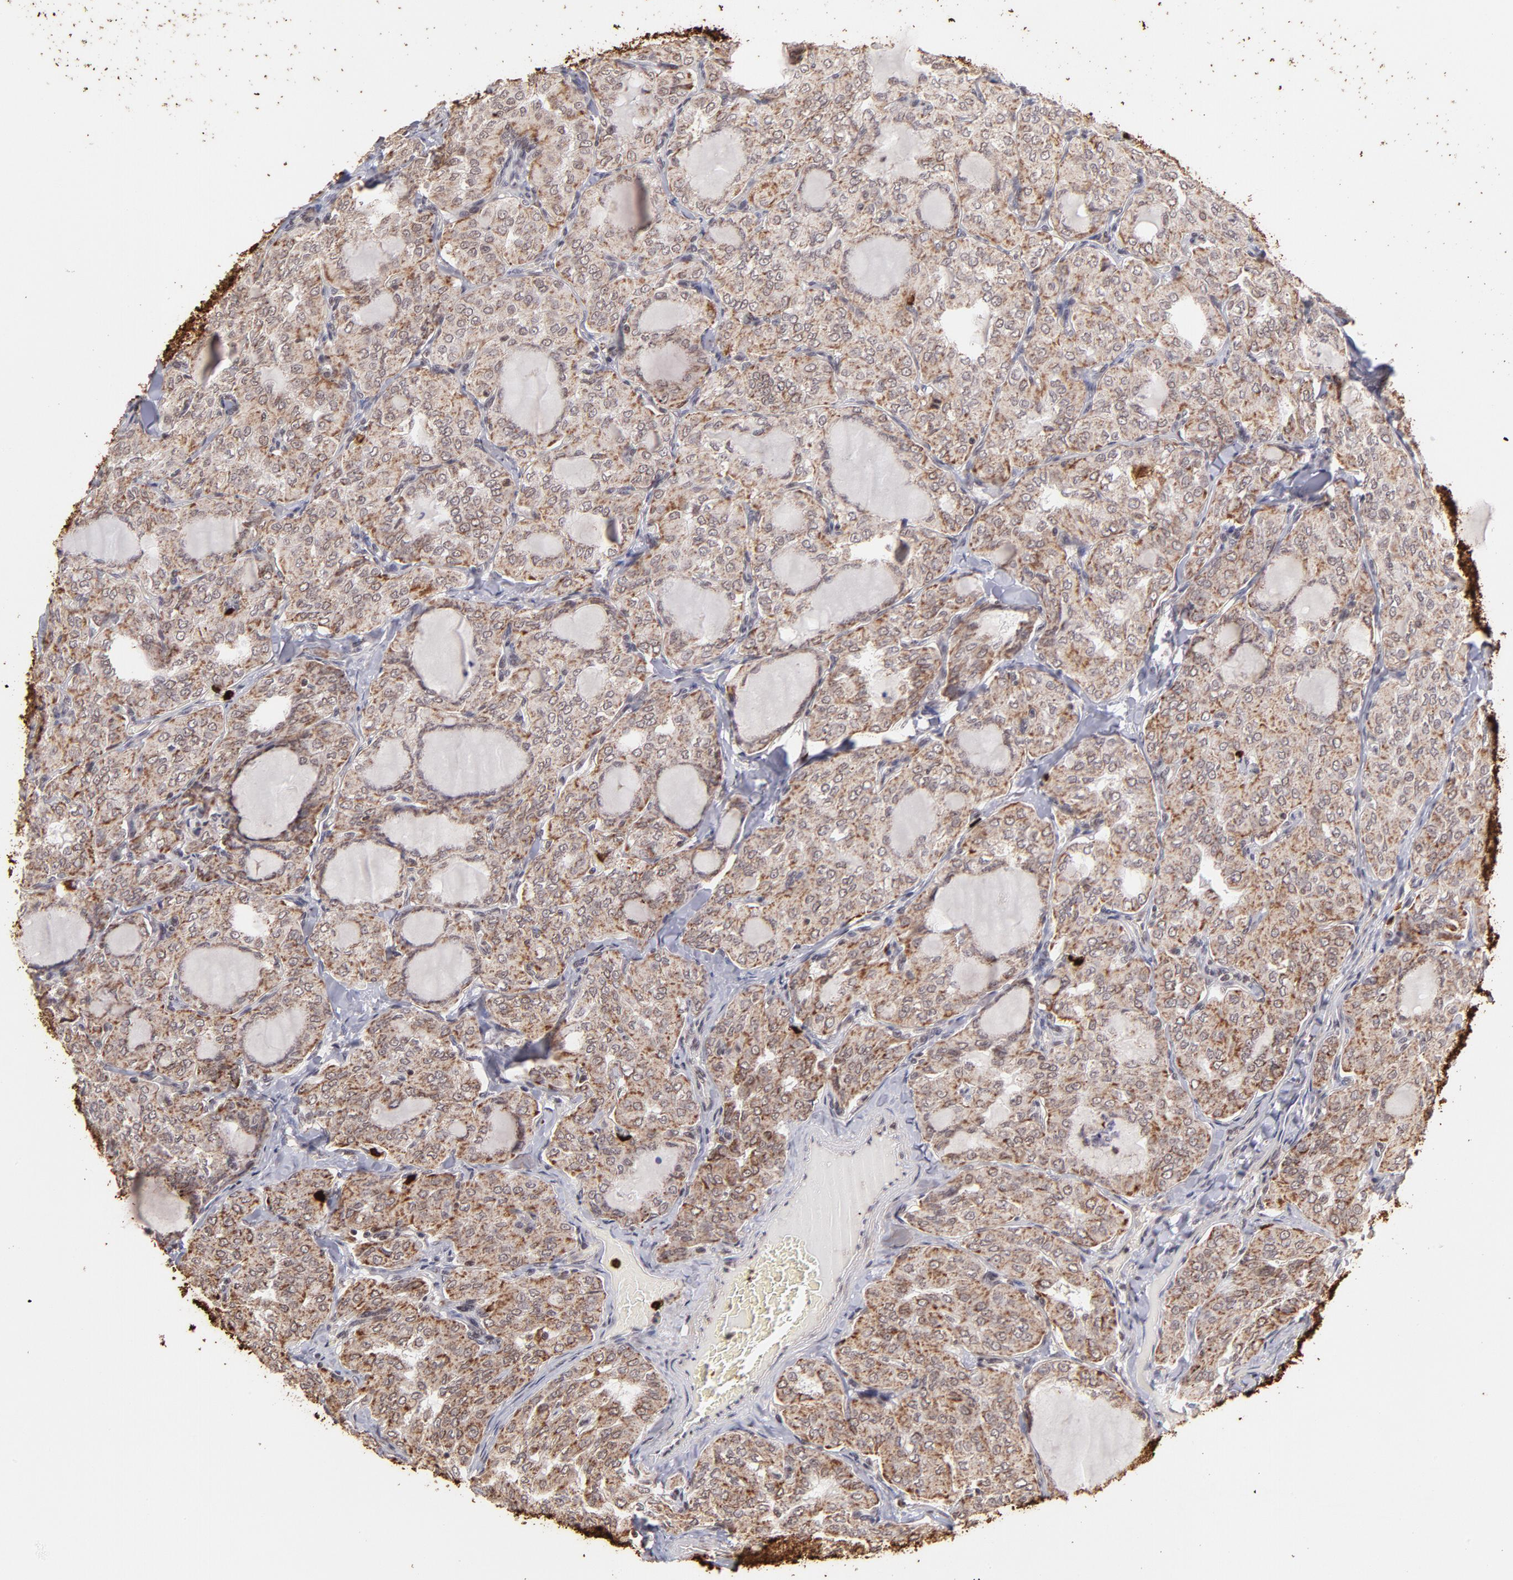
{"staining": {"intensity": "moderate", "quantity": ">75%", "location": "cytoplasmic/membranous"}, "tissue": "thyroid cancer", "cell_type": "Tumor cells", "image_type": "cancer", "snomed": [{"axis": "morphology", "description": "Papillary adenocarcinoma, NOS"}, {"axis": "topography", "description": "Thyroid gland"}], "caption": "This histopathology image demonstrates papillary adenocarcinoma (thyroid) stained with IHC to label a protein in brown. The cytoplasmic/membranous of tumor cells show moderate positivity for the protein. Nuclei are counter-stained blue.", "gene": "ZFX", "patient": {"sex": "male", "age": 20}}